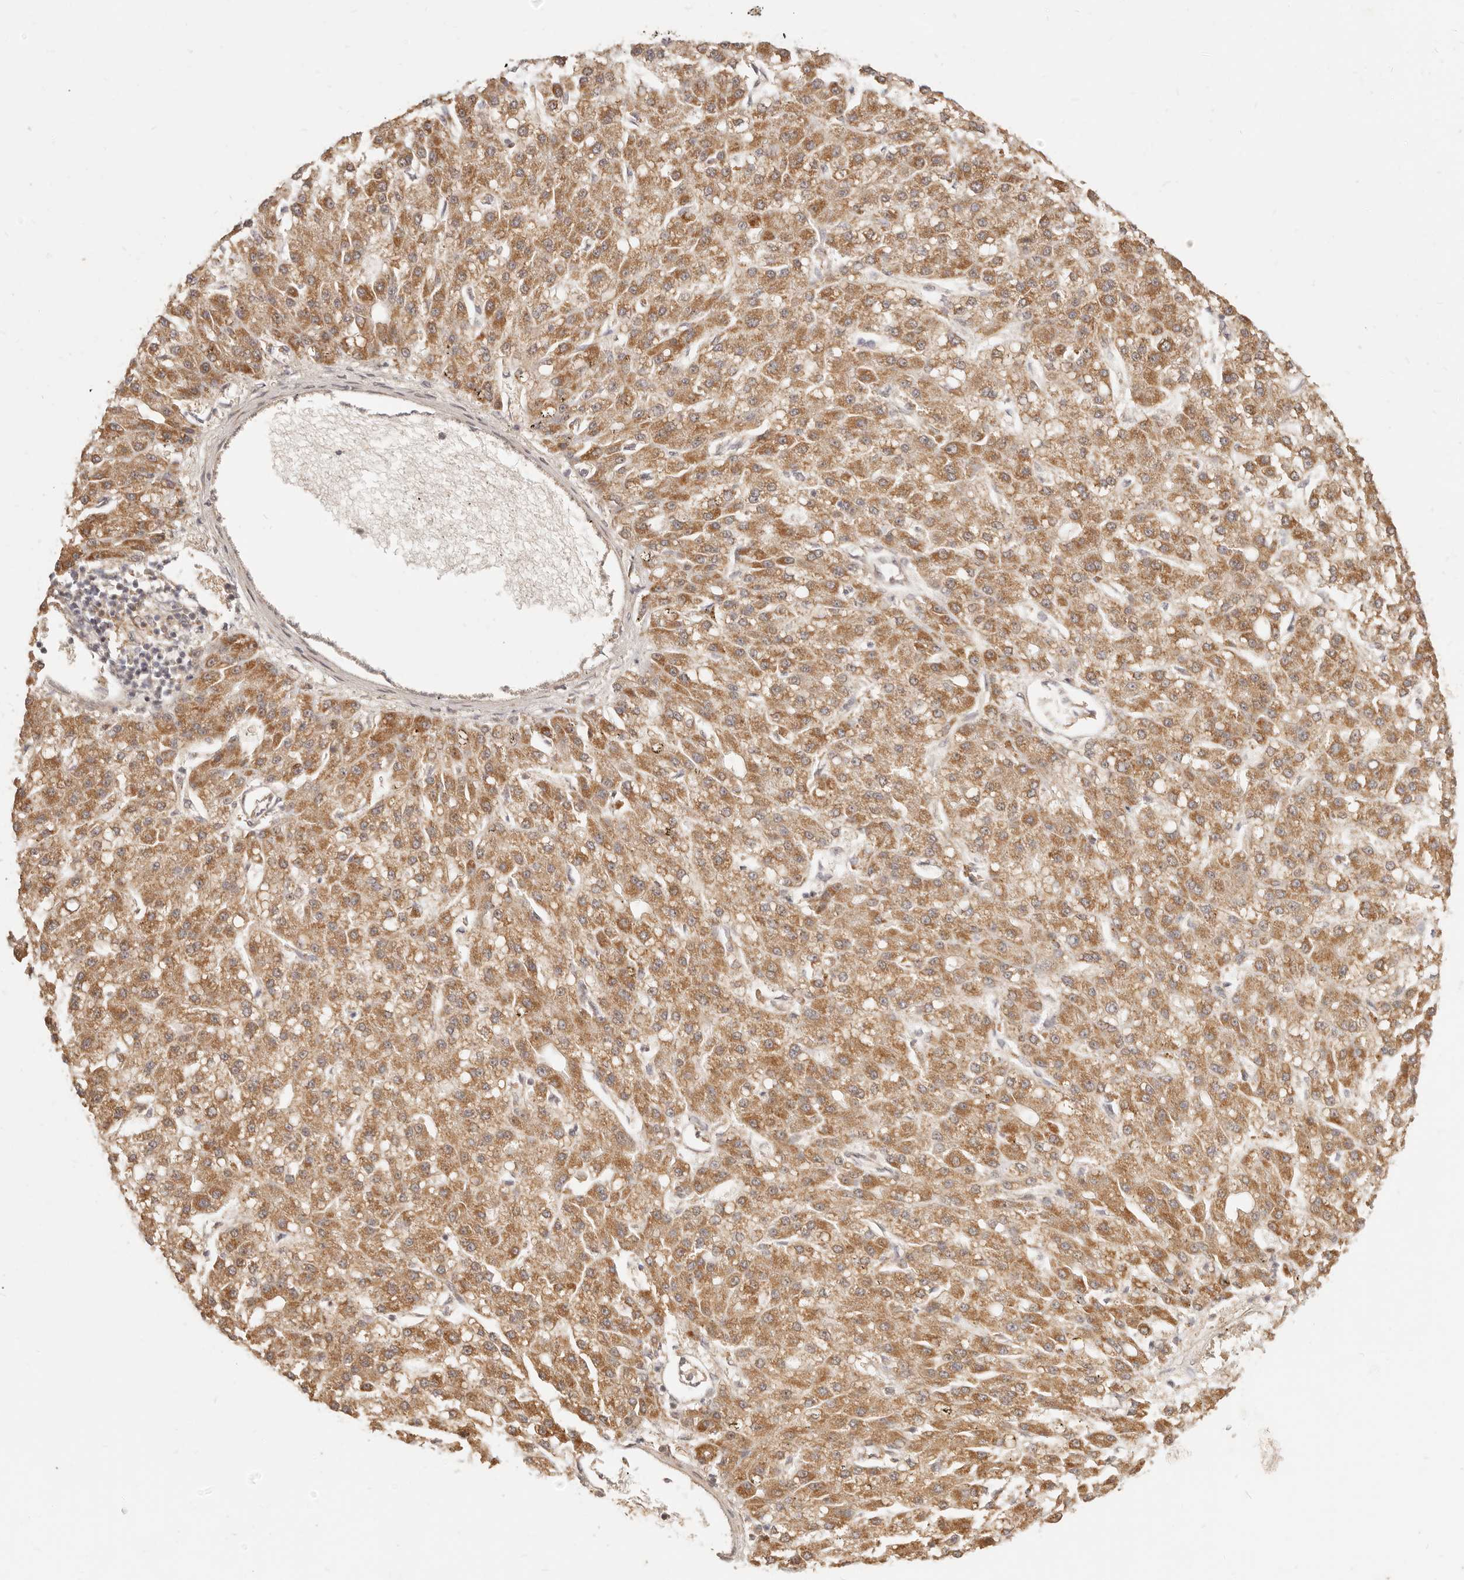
{"staining": {"intensity": "moderate", "quantity": ">75%", "location": "cytoplasmic/membranous"}, "tissue": "liver cancer", "cell_type": "Tumor cells", "image_type": "cancer", "snomed": [{"axis": "morphology", "description": "Carcinoma, Hepatocellular, NOS"}, {"axis": "topography", "description": "Liver"}], "caption": "Protein expression analysis of human hepatocellular carcinoma (liver) reveals moderate cytoplasmic/membranous positivity in about >75% of tumor cells.", "gene": "TIMM17A", "patient": {"sex": "male", "age": 67}}